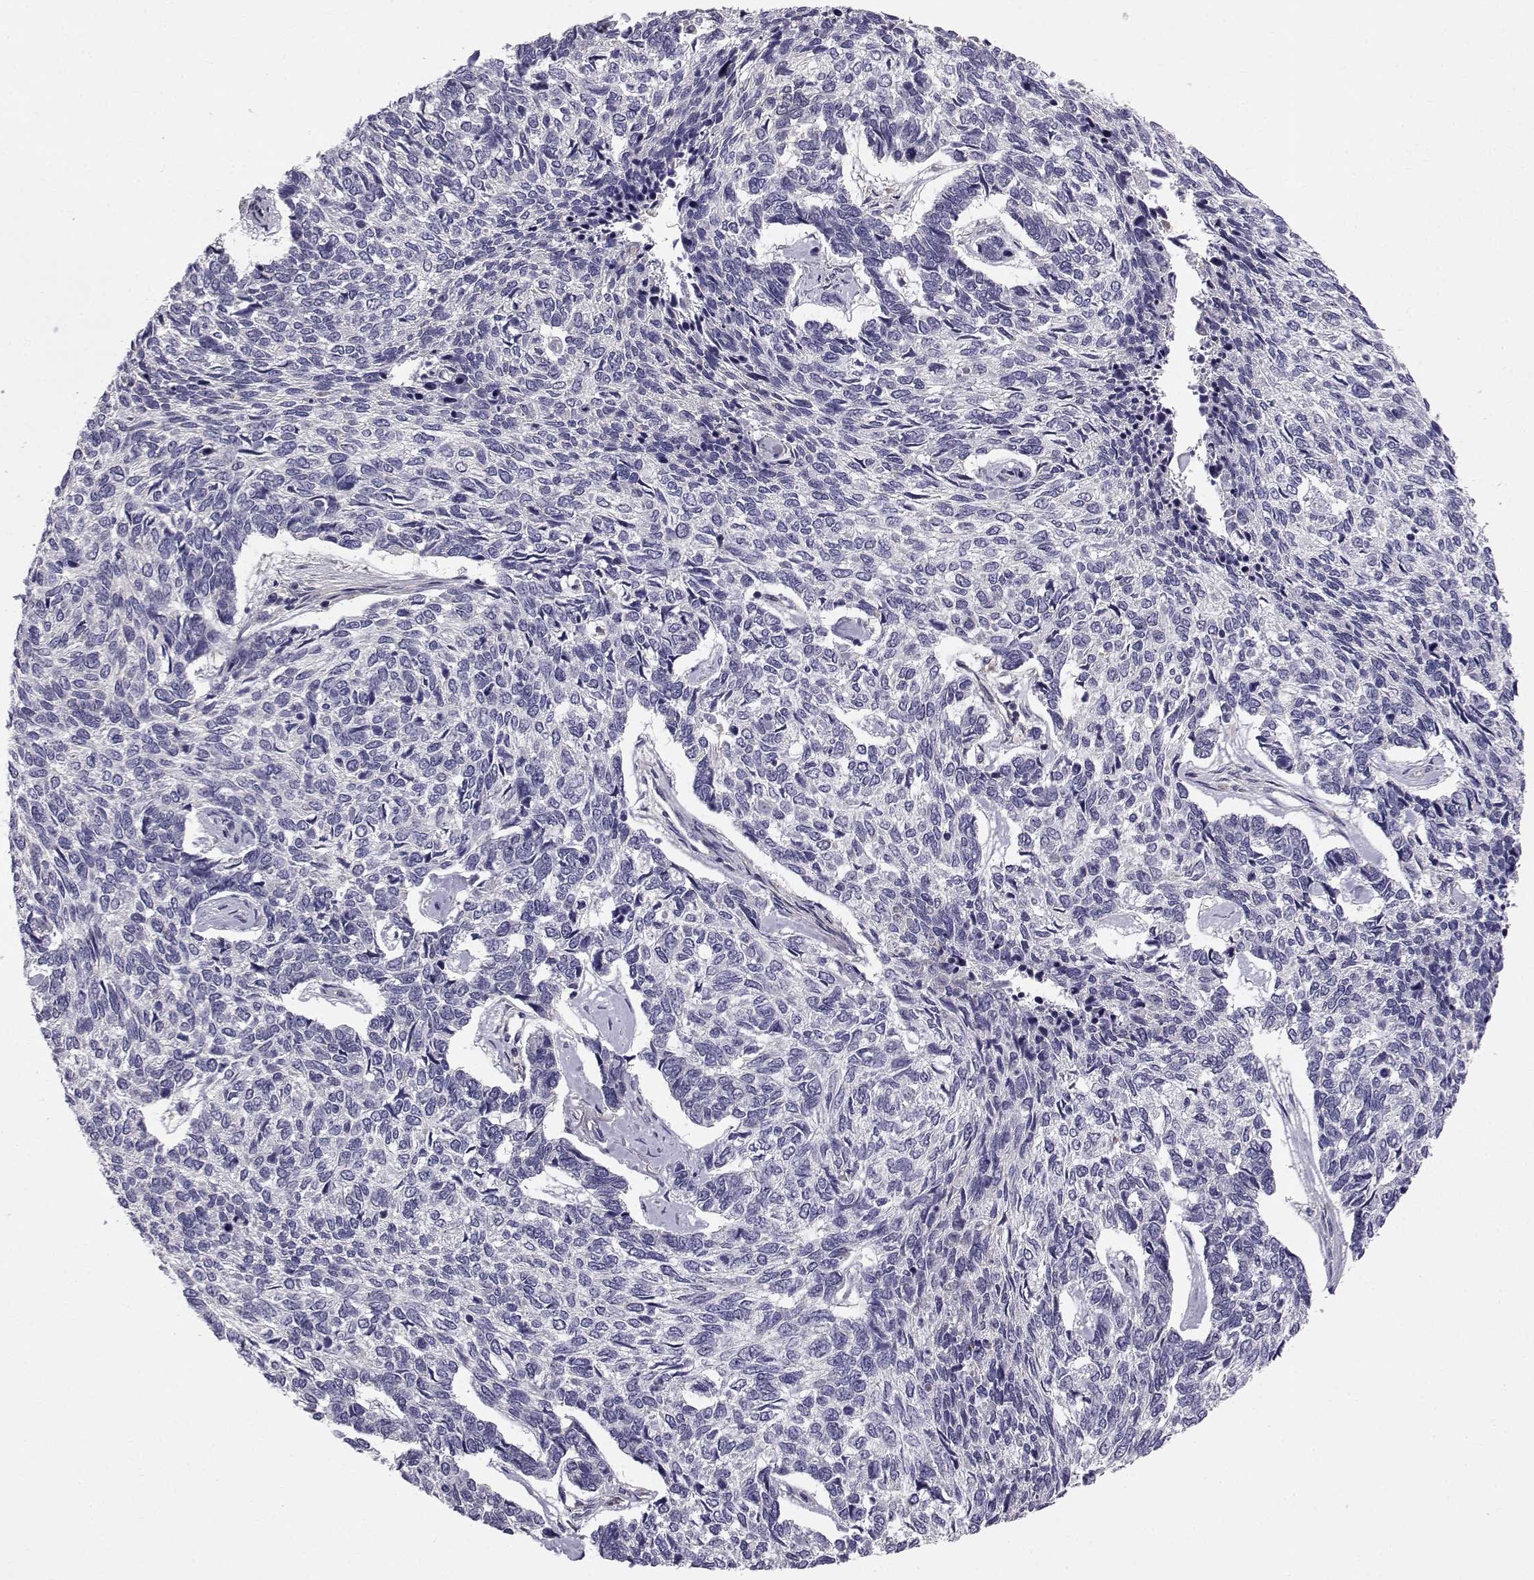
{"staining": {"intensity": "negative", "quantity": "none", "location": "none"}, "tissue": "skin cancer", "cell_type": "Tumor cells", "image_type": "cancer", "snomed": [{"axis": "morphology", "description": "Basal cell carcinoma"}, {"axis": "topography", "description": "Skin"}], "caption": "Immunohistochemical staining of skin cancer displays no significant positivity in tumor cells.", "gene": "PEX5L", "patient": {"sex": "female", "age": 65}}